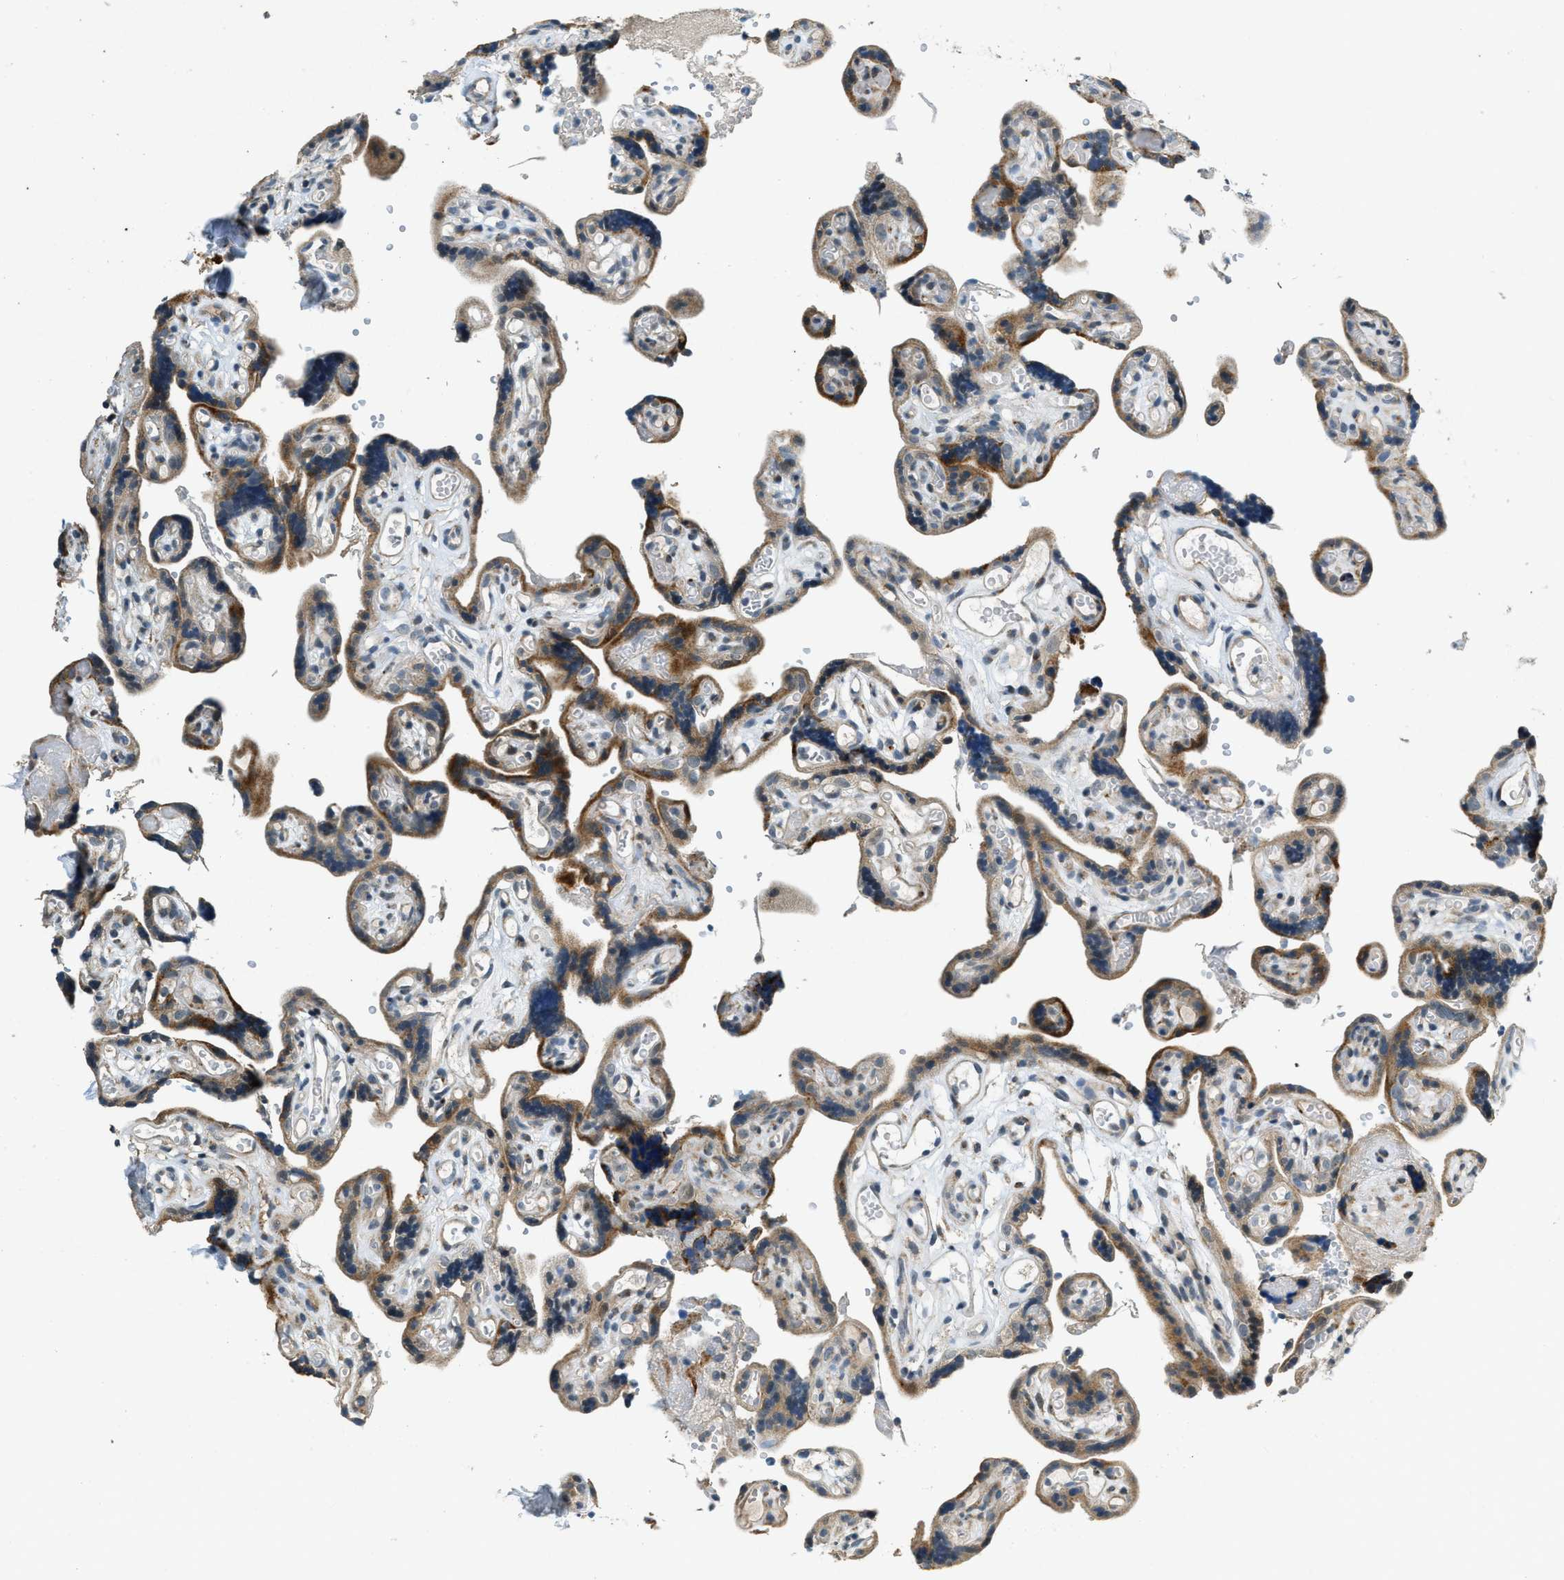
{"staining": {"intensity": "strong", "quantity": "25%-75%", "location": "cytoplasmic/membranous"}, "tissue": "placenta", "cell_type": "Decidual cells", "image_type": "normal", "snomed": [{"axis": "morphology", "description": "Normal tissue, NOS"}, {"axis": "topography", "description": "Placenta"}], "caption": "Protein expression analysis of unremarkable human placenta reveals strong cytoplasmic/membranous staining in about 25%-75% of decidual cells.", "gene": "HERC2", "patient": {"sex": "female", "age": 30}}